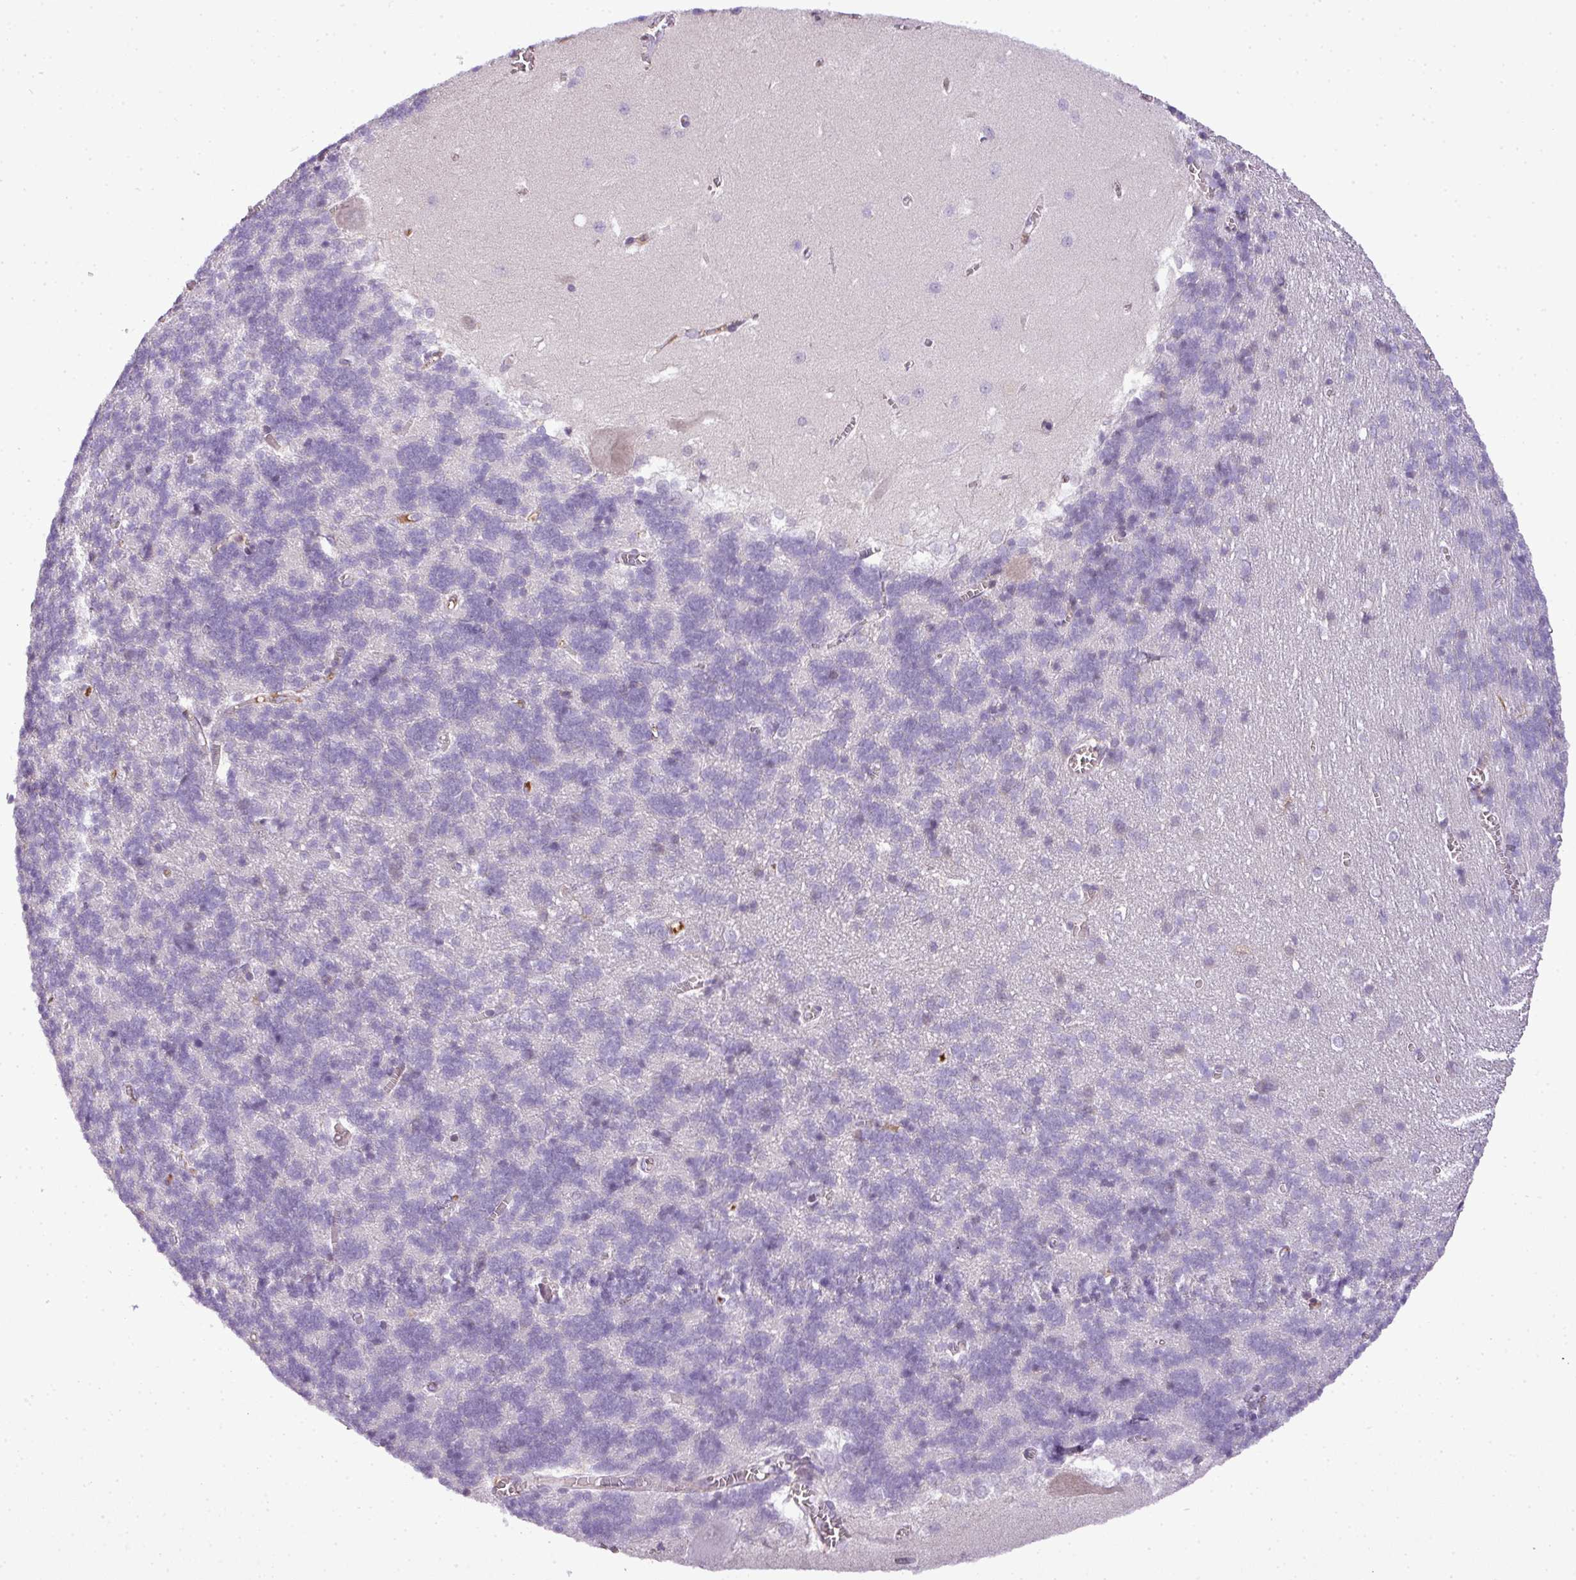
{"staining": {"intensity": "negative", "quantity": "none", "location": "none"}, "tissue": "cerebellum", "cell_type": "Cells in granular layer", "image_type": "normal", "snomed": [{"axis": "morphology", "description": "Normal tissue, NOS"}, {"axis": "topography", "description": "Cerebellum"}], "caption": "This is an IHC photomicrograph of normal cerebellum. There is no positivity in cells in granular layer.", "gene": "C4A", "patient": {"sex": "male", "age": 37}}